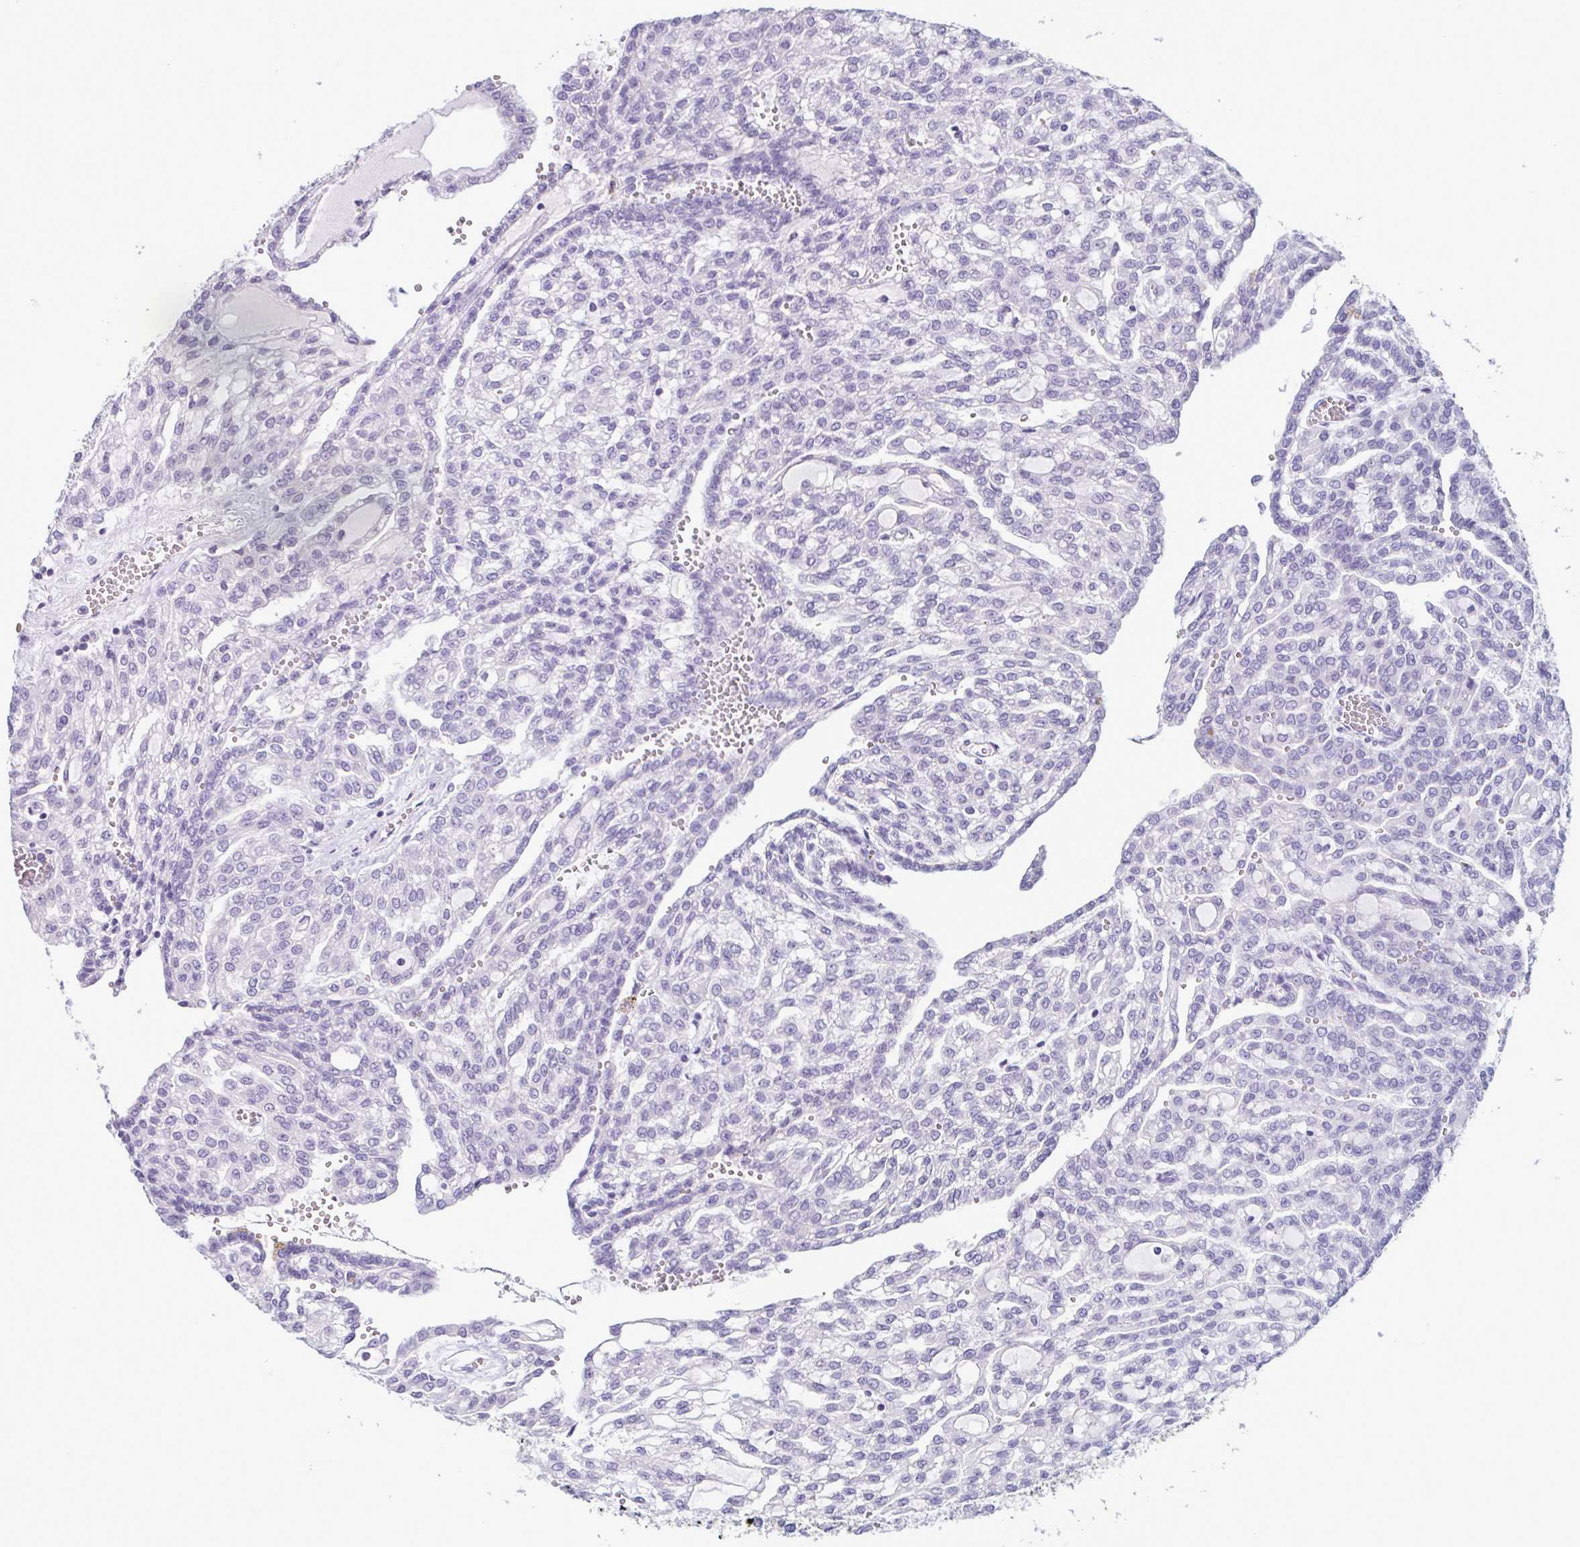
{"staining": {"intensity": "negative", "quantity": "none", "location": "none"}, "tissue": "renal cancer", "cell_type": "Tumor cells", "image_type": "cancer", "snomed": [{"axis": "morphology", "description": "Adenocarcinoma, NOS"}, {"axis": "topography", "description": "Kidney"}], "caption": "Tumor cells show no significant expression in renal cancer.", "gene": "INAFM1", "patient": {"sex": "male", "age": 63}}